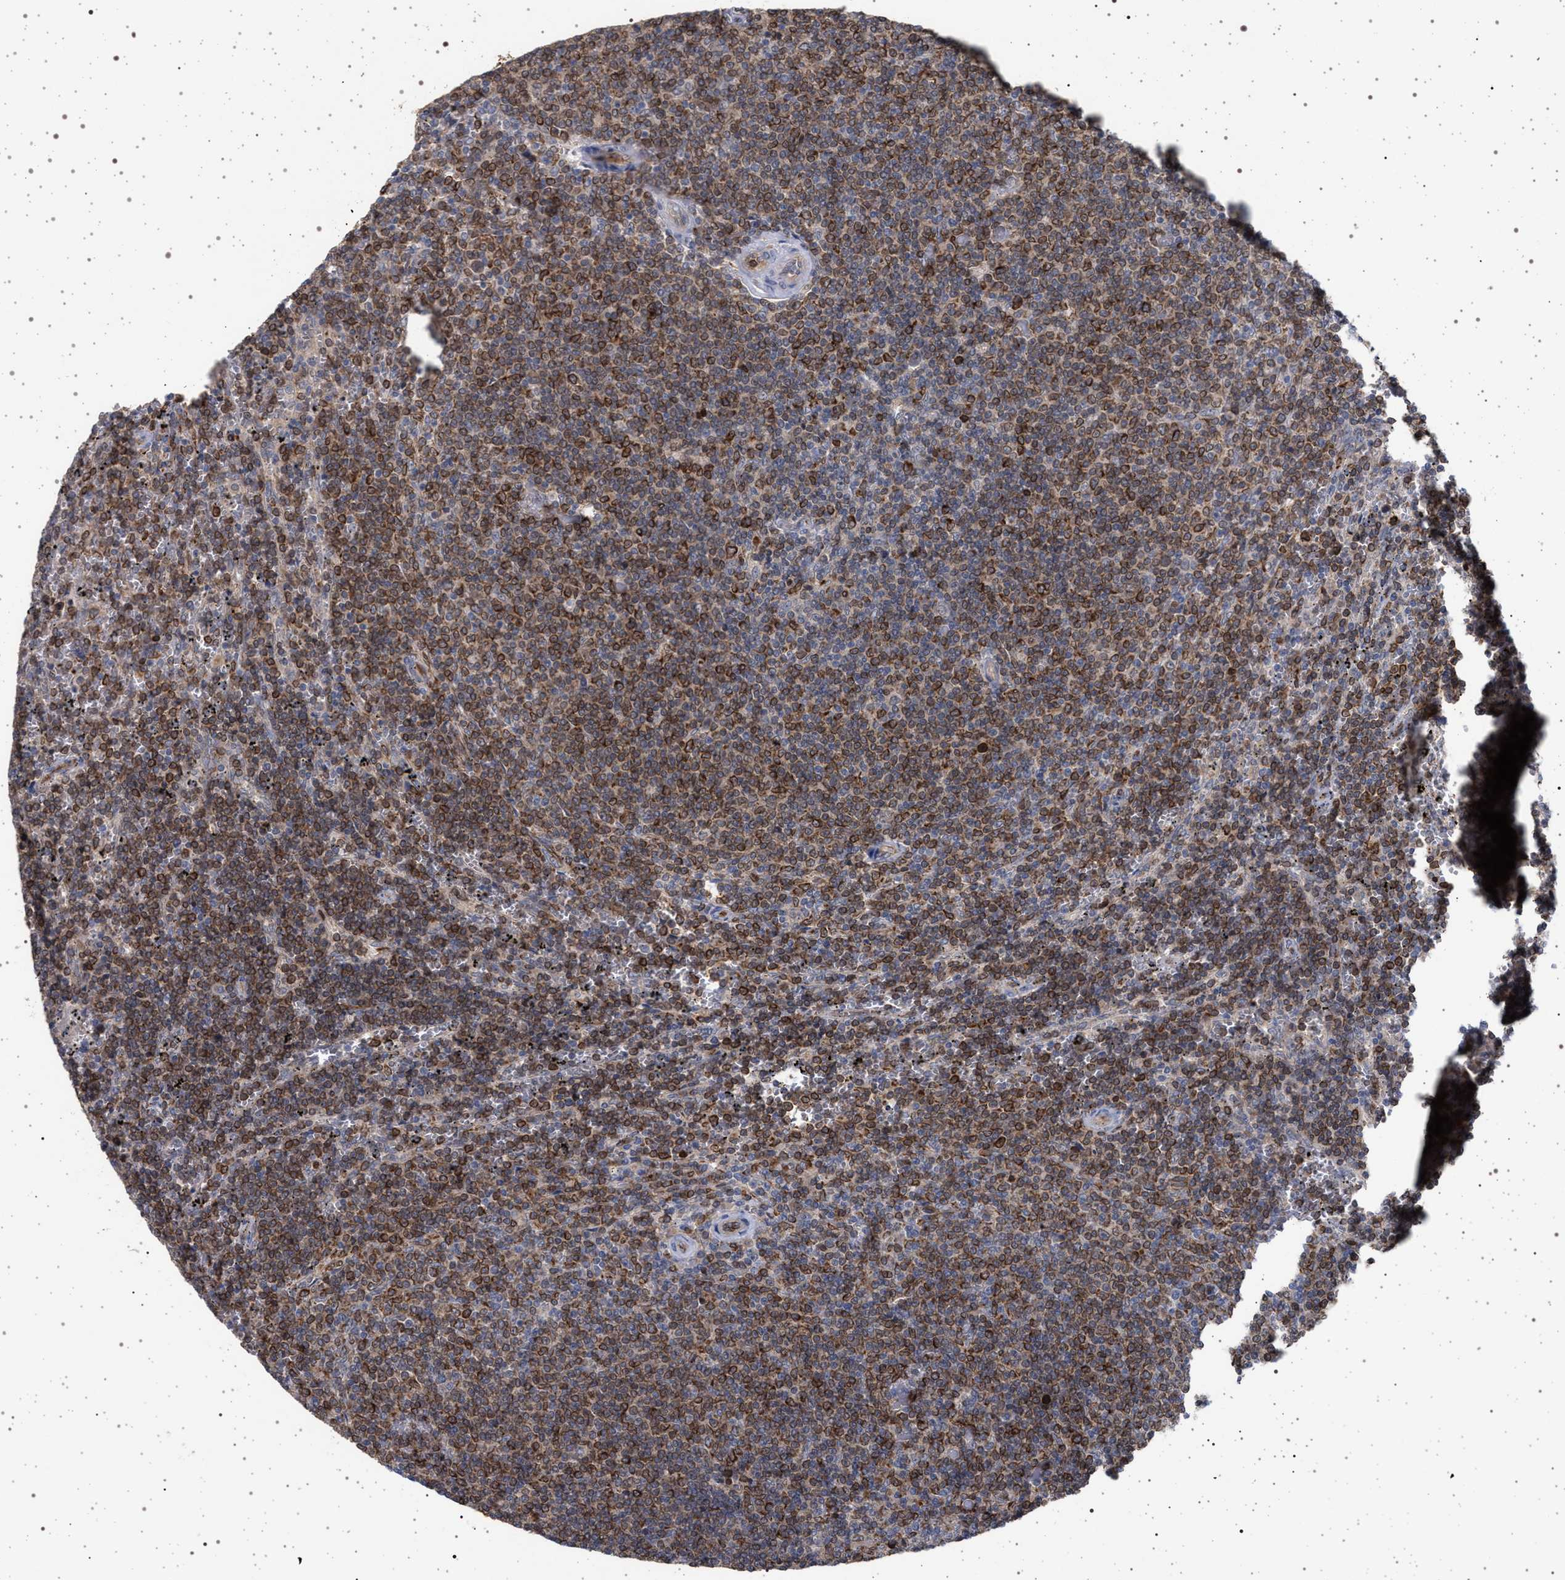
{"staining": {"intensity": "moderate", "quantity": ">75%", "location": "cytoplasmic/membranous"}, "tissue": "lymphoma", "cell_type": "Tumor cells", "image_type": "cancer", "snomed": [{"axis": "morphology", "description": "Malignant lymphoma, non-Hodgkin's type, Low grade"}, {"axis": "topography", "description": "Spleen"}], "caption": "The histopathology image exhibits staining of lymphoma, revealing moderate cytoplasmic/membranous protein expression (brown color) within tumor cells. (IHC, brightfield microscopy, high magnification).", "gene": "RBM48", "patient": {"sex": "female", "age": 50}}